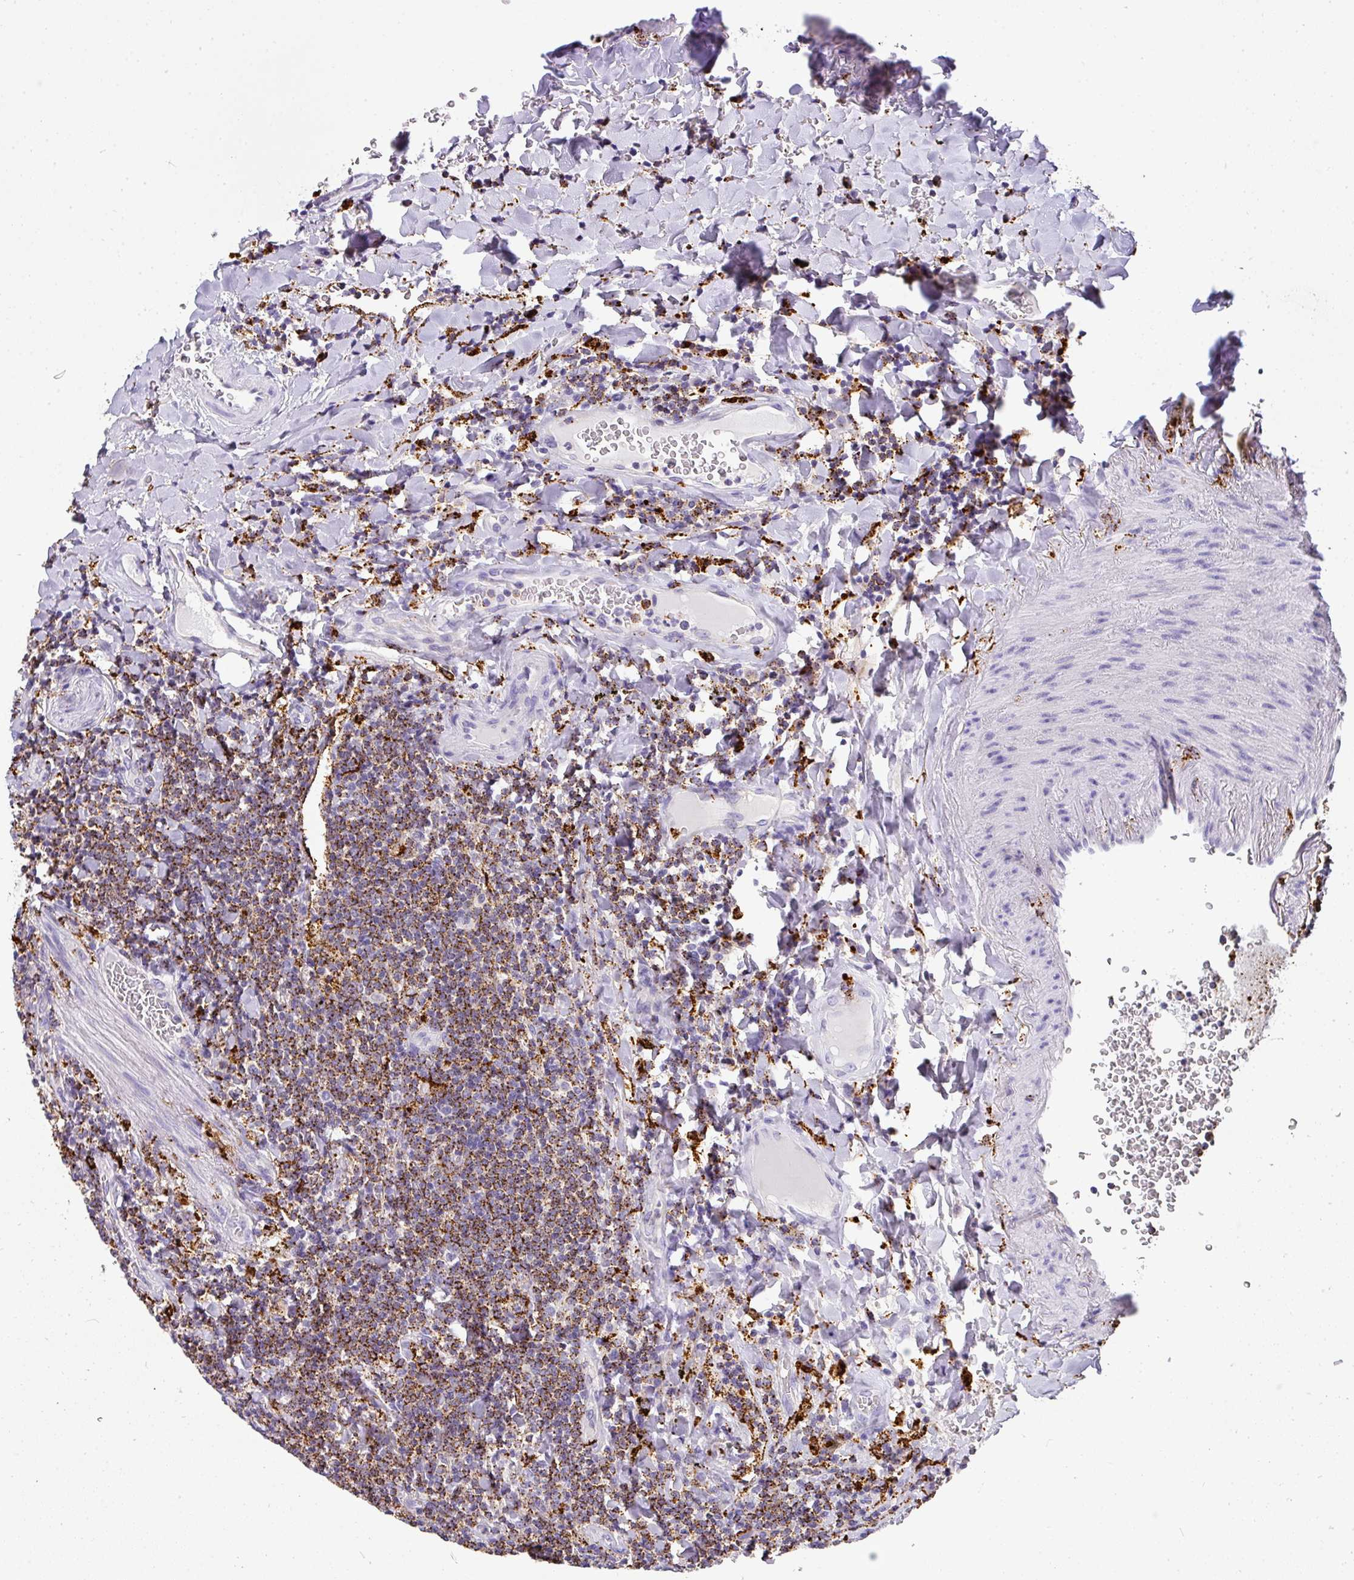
{"staining": {"intensity": "moderate", "quantity": ">75%", "location": "cytoplasmic/membranous"}, "tissue": "lymphoma", "cell_type": "Tumor cells", "image_type": "cancer", "snomed": [{"axis": "morphology", "description": "Malignant lymphoma, non-Hodgkin's type, Low grade"}, {"axis": "topography", "description": "Lung"}], "caption": "Brown immunohistochemical staining in human lymphoma displays moderate cytoplasmic/membranous positivity in approximately >75% of tumor cells. (Stains: DAB in brown, nuclei in blue, Microscopy: brightfield microscopy at high magnification).", "gene": "MMACHC", "patient": {"sex": "female", "age": 71}}